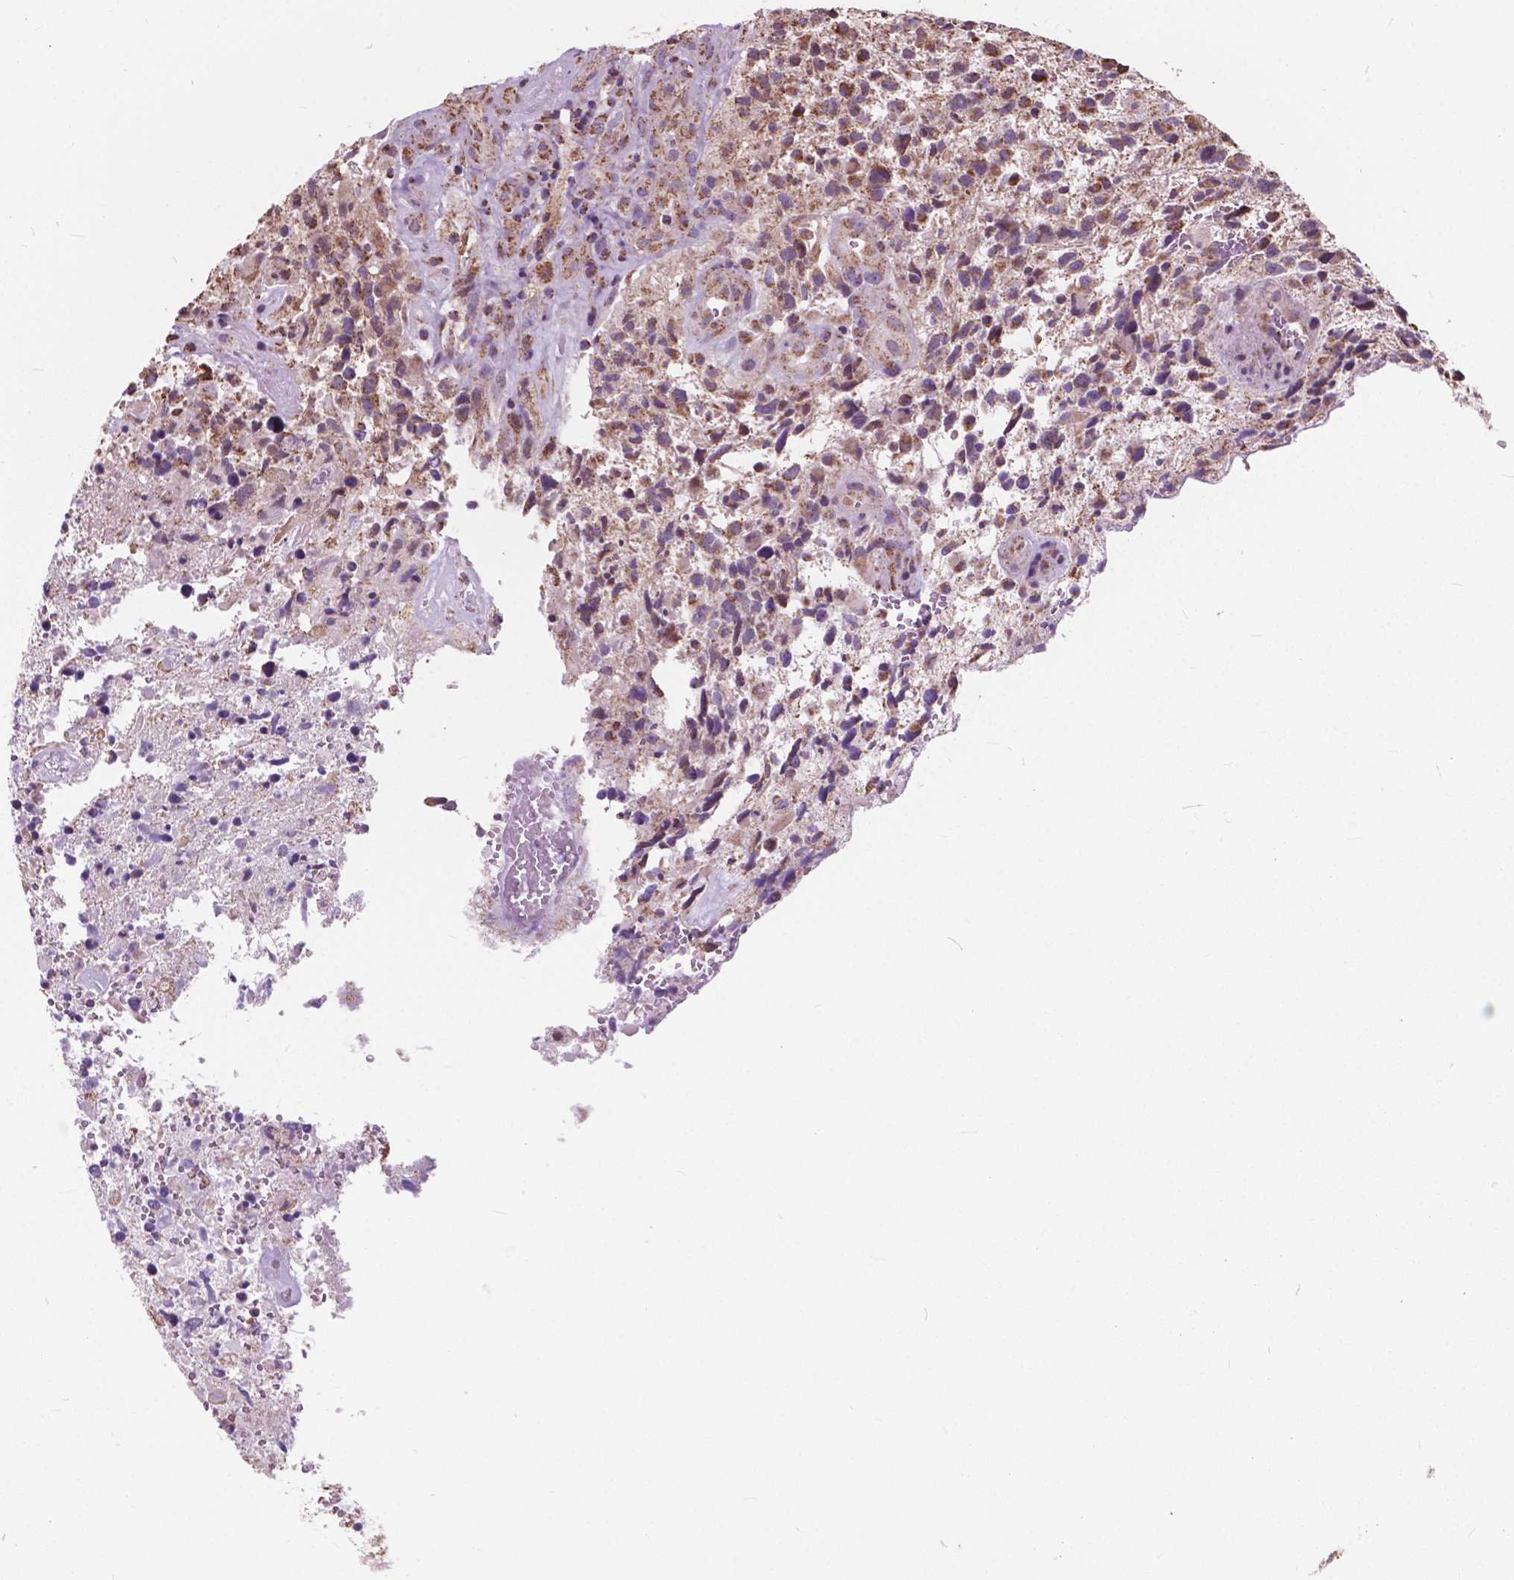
{"staining": {"intensity": "moderate", "quantity": ">75%", "location": "cytoplasmic/membranous"}, "tissue": "glioma", "cell_type": "Tumor cells", "image_type": "cancer", "snomed": [{"axis": "morphology", "description": "Glioma, malignant, High grade"}, {"axis": "topography", "description": "Brain"}], "caption": "Human glioma stained for a protein (brown) displays moderate cytoplasmic/membranous positive positivity in about >75% of tumor cells.", "gene": "SCOC", "patient": {"sex": "female", "age": 71}}